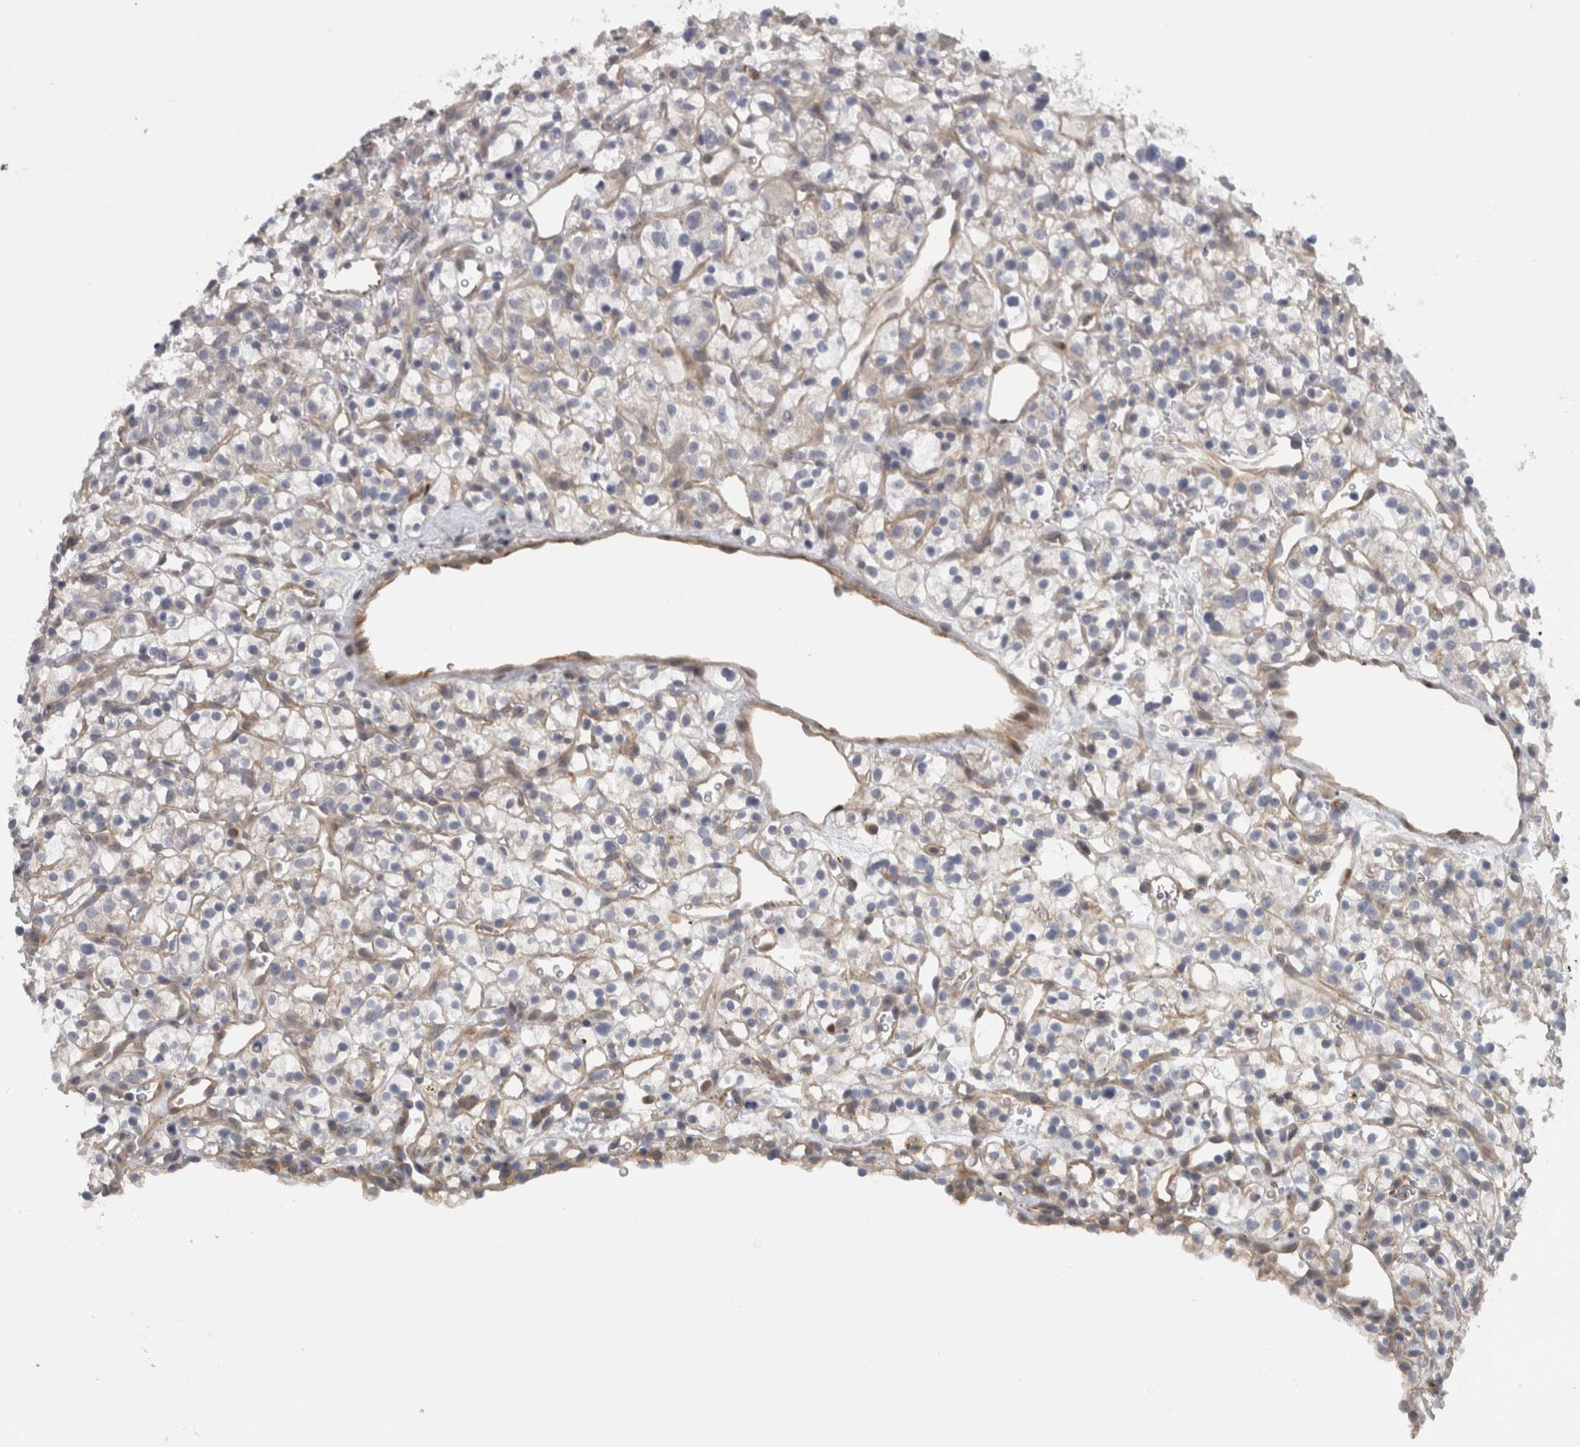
{"staining": {"intensity": "negative", "quantity": "none", "location": "none"}, "tissue": "renal cancer", "cell_type": "Tumor cells", "image_type": "cancer", "snomed": [{"axis": "morphology", "description": "Adenocarcinoma, NOS"}, {"axis": "topography", "description": "Kidney"}], "caption": "This is a histopathology image of IHC staining of renal cancer (adenocarcinoma), which shows no expression in tumor cells.", "gene": "RMDN1", "patient": {"sex": "female", "age": 57}}